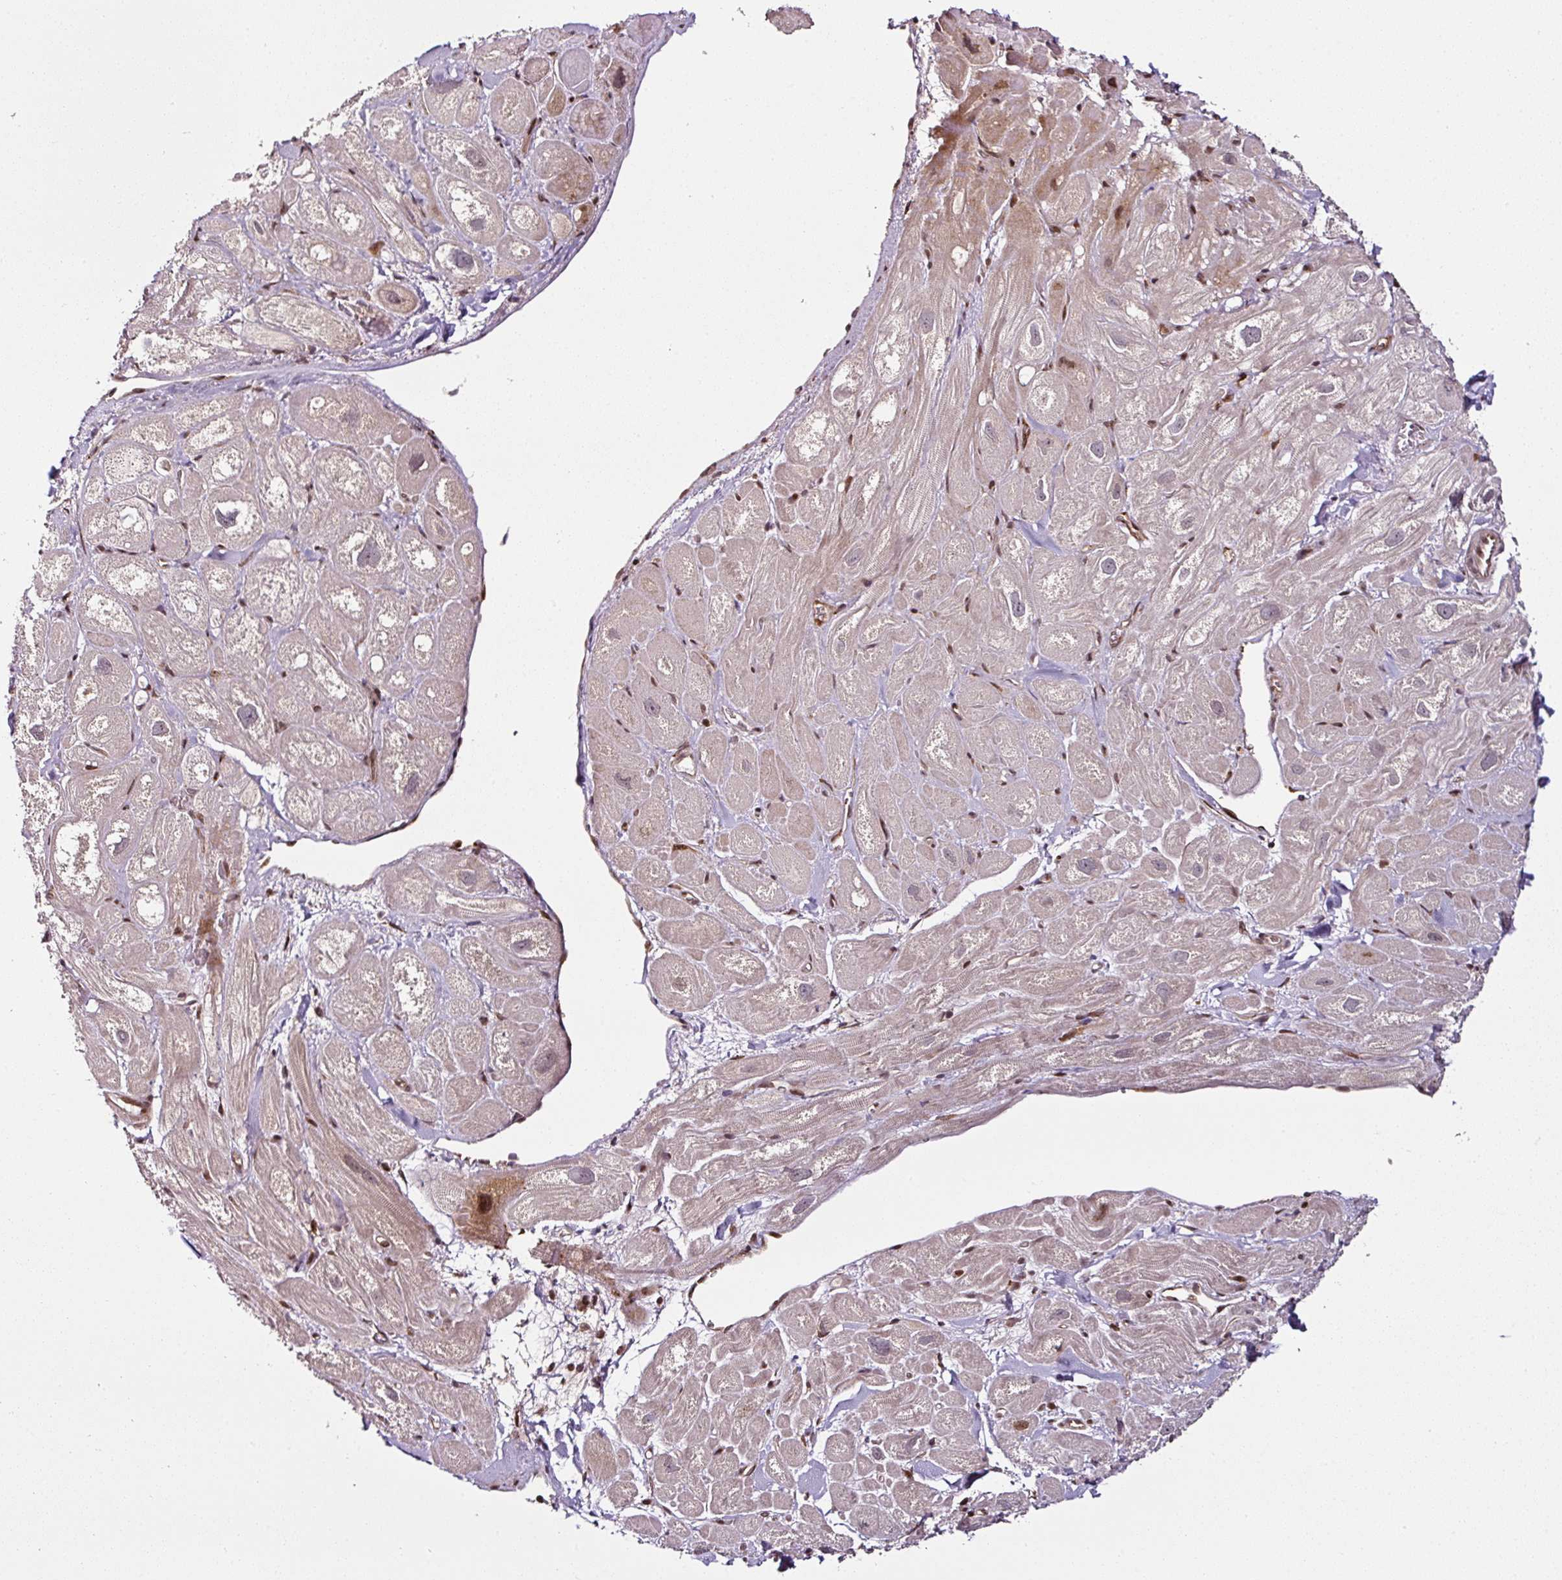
{"staining": {"intensity": "moderate", "quantity": "25%-75%", "location": "cytoplasmic/membranous,nuclear"}, "tissue": "heart muscle", "cell_type": "Cardiomyocytes", "image_type": "normal", "snomed": [{"axis": "morphology", "description": "Normal tissue, NOS"}, {"axis": "topography", "description": "Heart"}], "caption": "Immunohistochemical staining of normal heart muscle shows medium levels of moderate cytoplasmic/membranous,nuclear expression in approximately 25%-75% of cardiomyocytes. Nuclei are stained in blue.", "gene": "COPRS", "patient": {"sex": "male", "age": 49}}